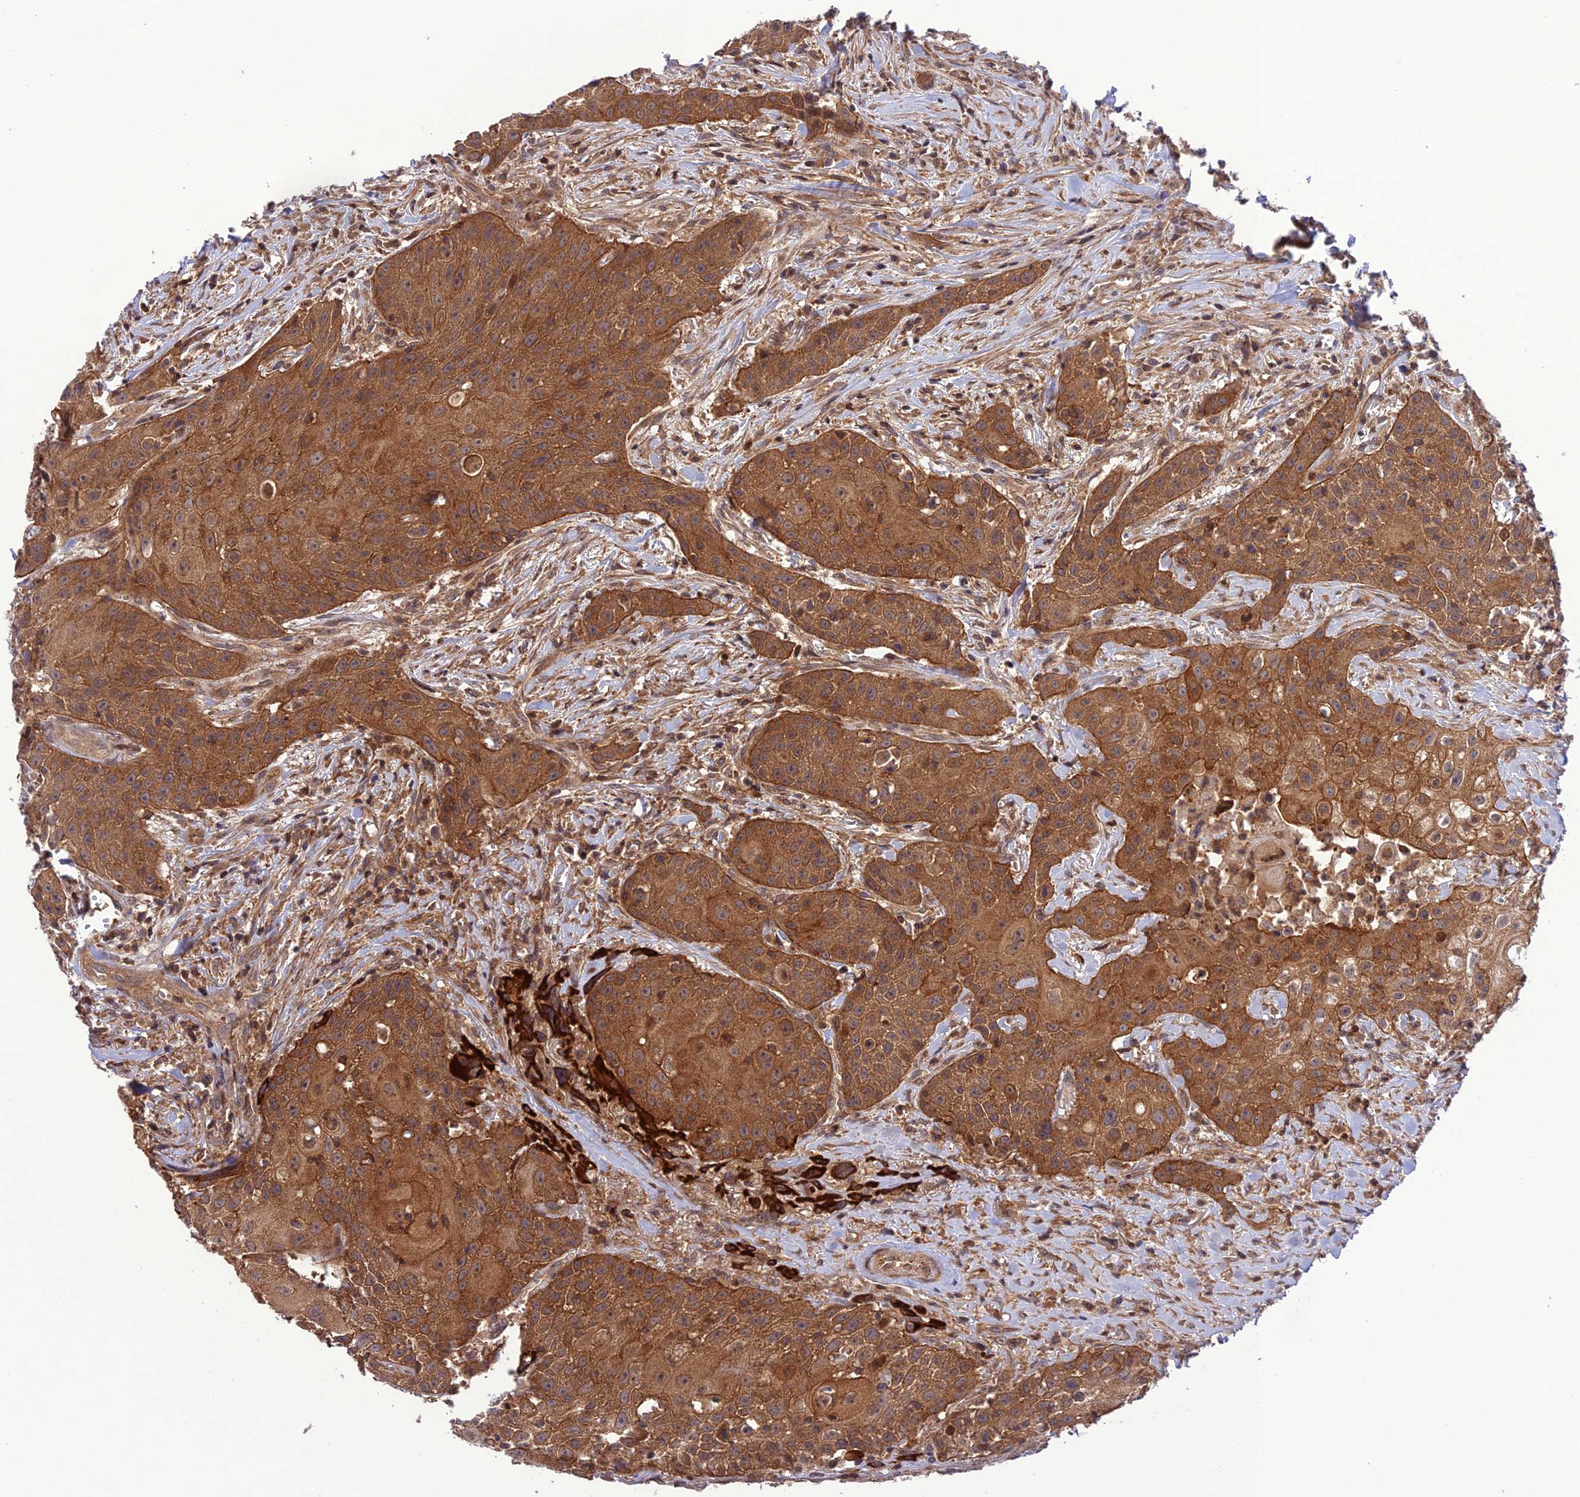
{"staining": {"intensity": "moderate", "quantity": ">75%", "location": "cytoplasmic/membranous"}, "tissue": "head and neck cancer", "cell_type": "Tumor cells", "image_type": "cancer", "snomed": [{"axis": "morphology", "description": "Squamous cell carcinoma, NOS"}, {"axis": "topography", "description": "Oral tissue"}, {"axis": "topography", "description": "Head-Neck"}], "caption": "Head and neck cancer (squamous cell carcinoma) stained for a protein reveals moderate cytoplasmic/membranous positivity in tumor cells. Nuclei are stained in blue.", "gene": "FCHSD1", "patient": {"sex": "female", "age": 82}}